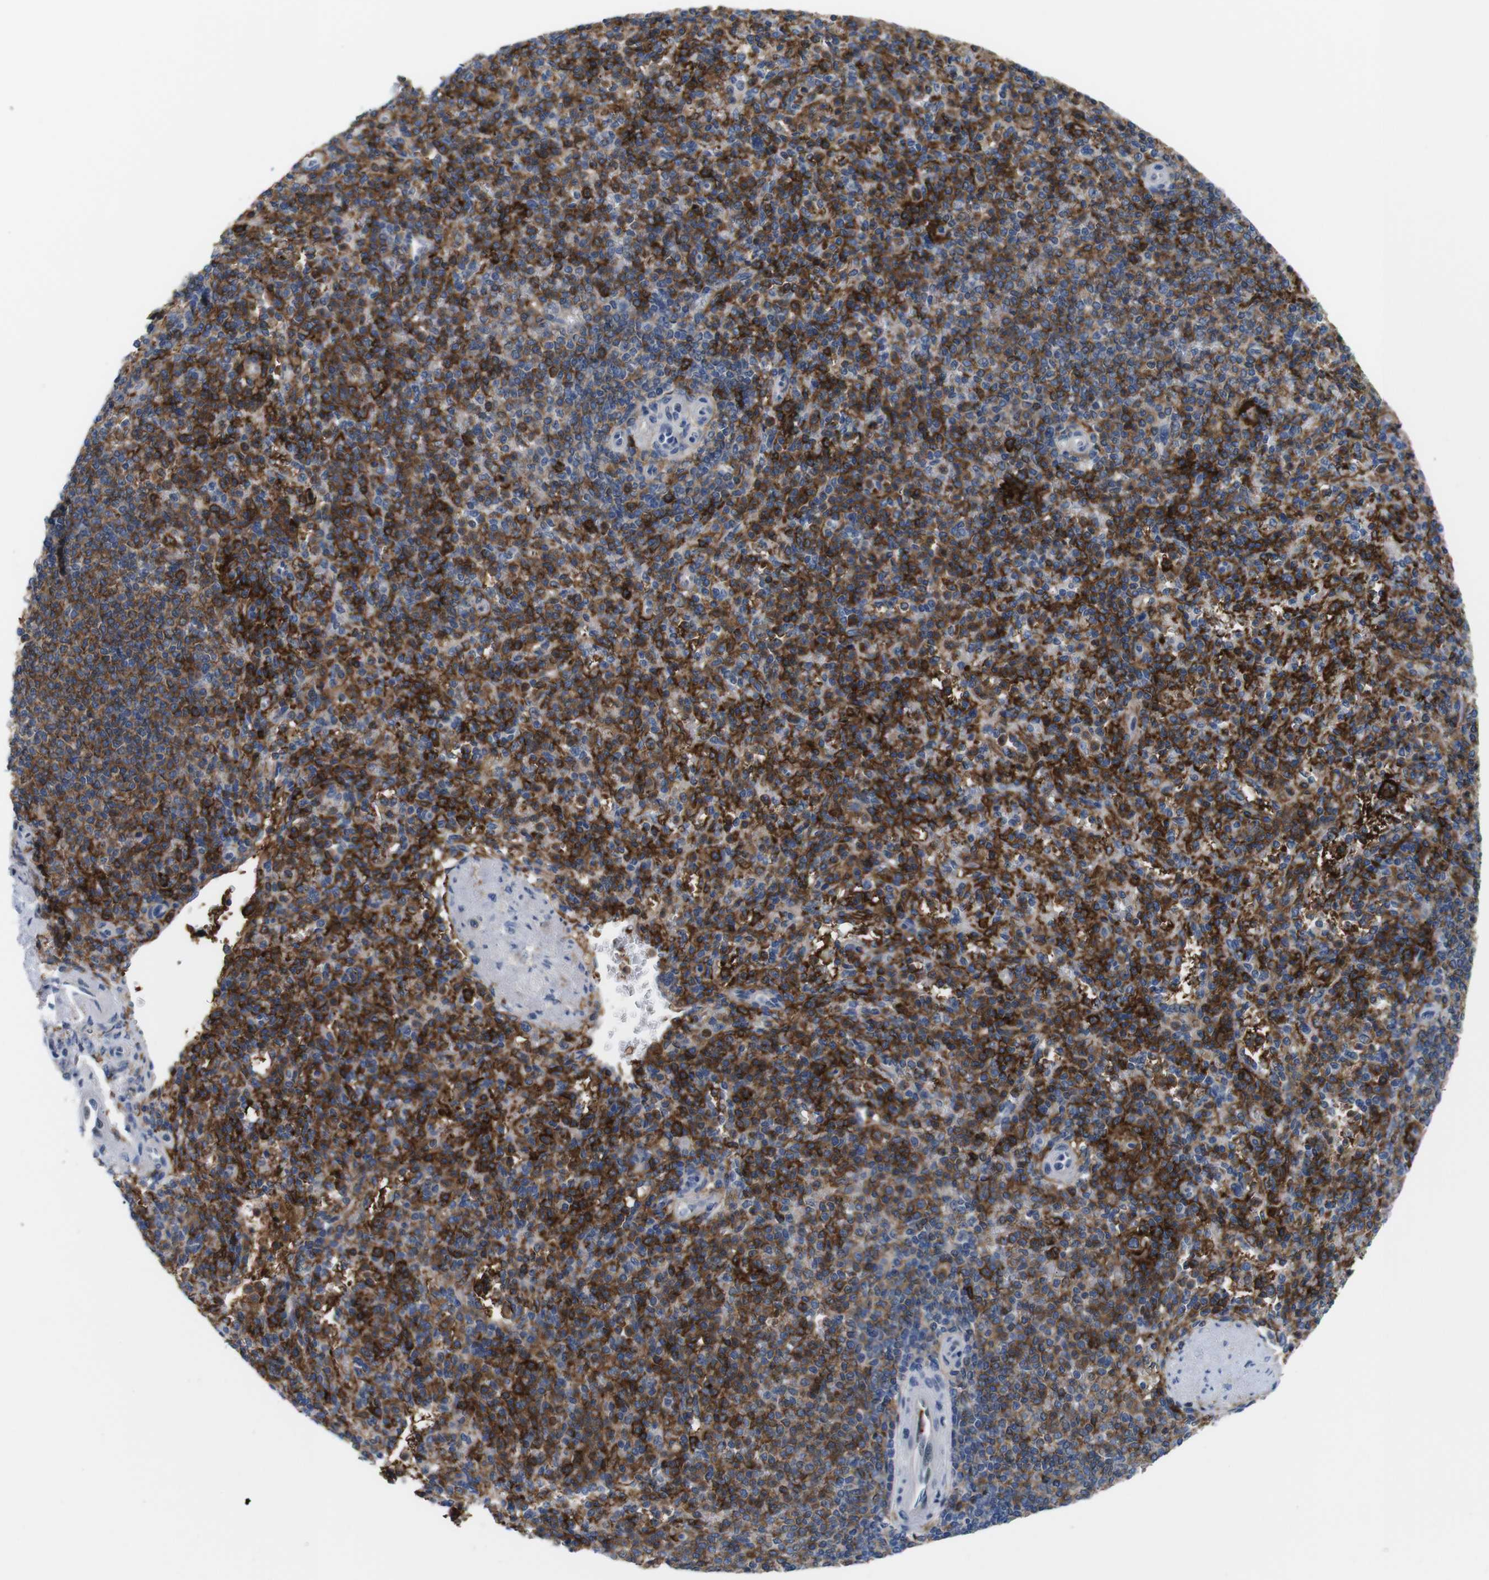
{"staining": {"intensity": "strong", "quantity": ">75%", "location": "cytoplasmic/membranous"}, "tissue": "spleen", "cell_type": "Cells in red pulp", "image_type": "normal", "snomed": [{"axis": "morphology", "description": "Normal tissue, NOS"}, {"axis": "topography", "description": "Spleen"}], "caption": "IHC micrograph of normal spleen: human spleen stained using immunohistochemistry (IHC) demonstrates high levels of strong protein expression localized specifically in the cytoplasmic/membranous of cells in red pulp, appearing as a cytoplasmic/membranous brown color.", "gene": "CD300C", "patient": {"sex": "female", "age": 74}}